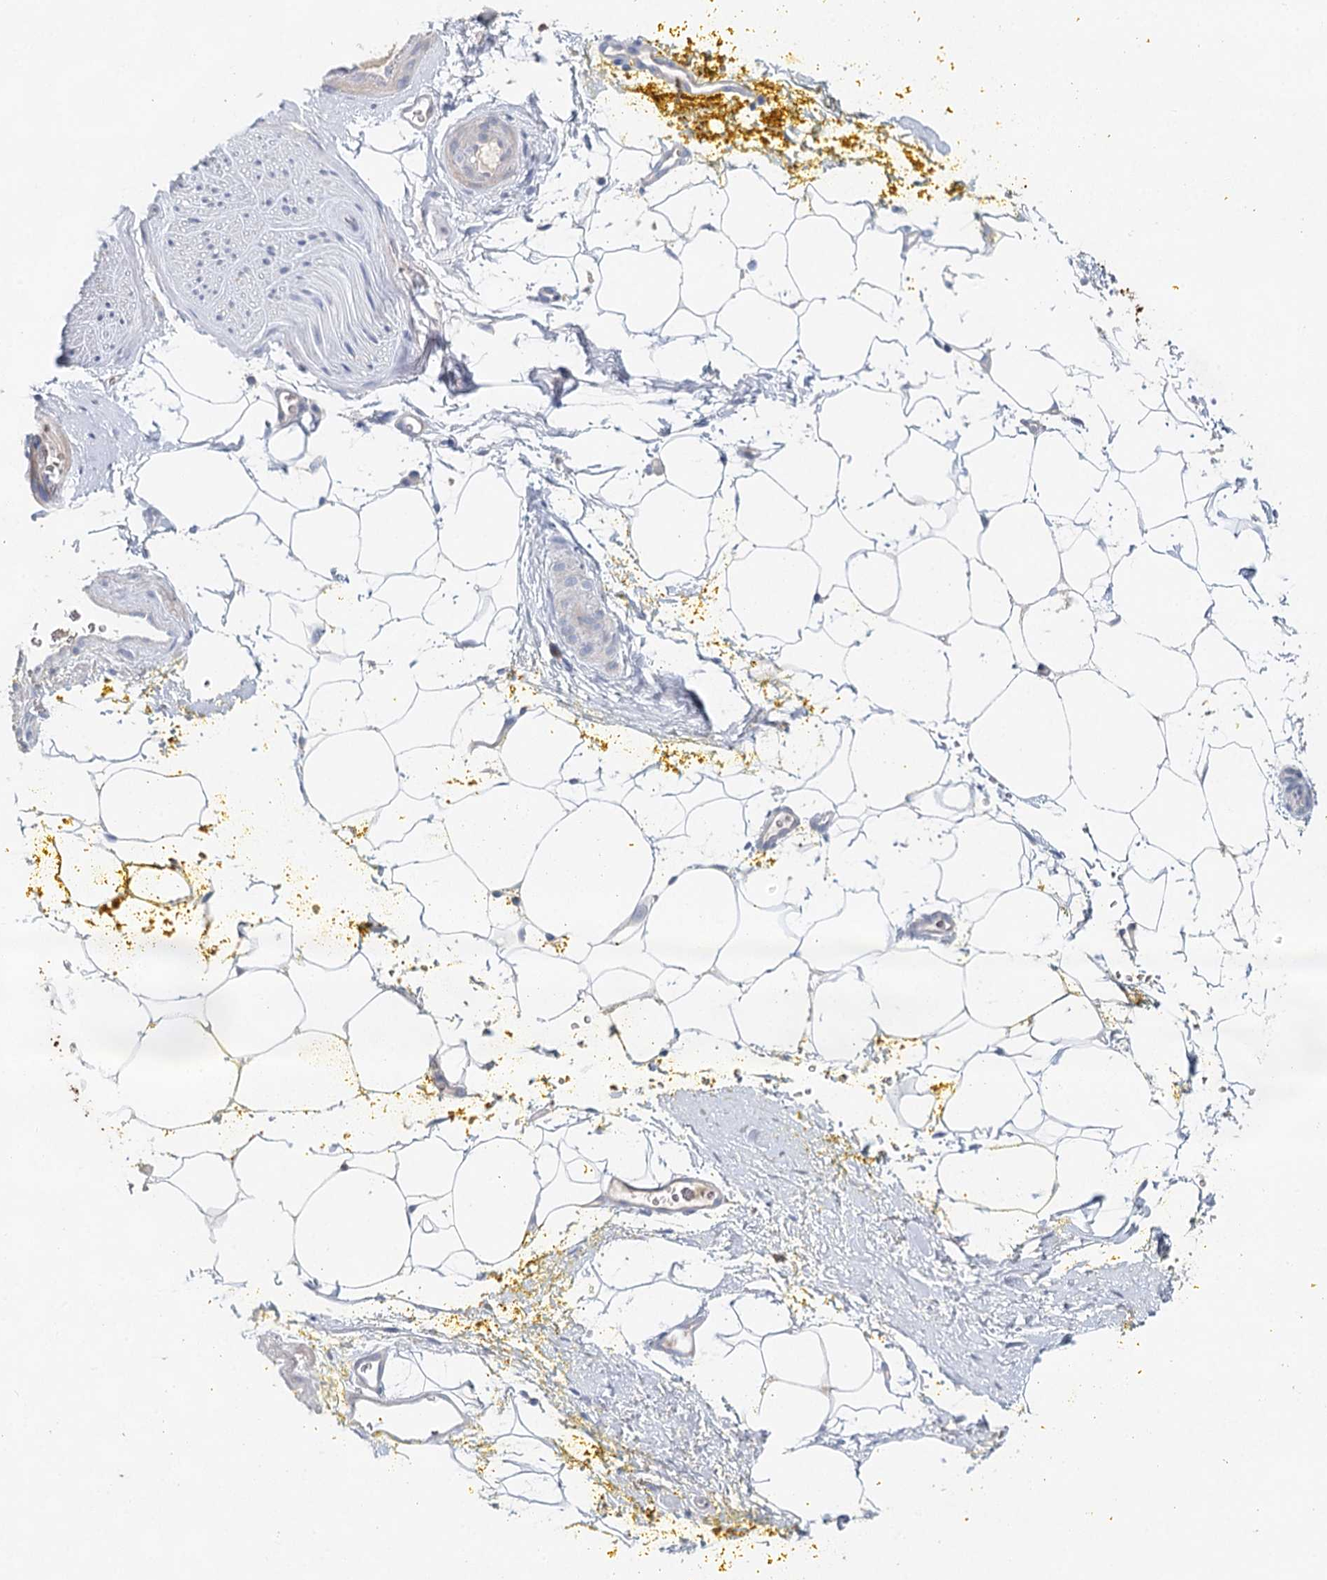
{"staining": {"intensity": "negative", "quantity": "none", "location": "none"}, "tissue": "adipose tissue", "cell_type": "Adipocytes", "image_type": "normal", "snomed": [{"axis": "morphology", "description": "Normal tissue, NOS"}, {"axis": "morphology", "description": "Adenocarcinoma, Low grade"}, {"axis": "topography", "description": "Prostate"}, {"axis": "topography", "description": "Peripheral nerve tissue"}], "caption": "The image exhibits no staining of adipocytes in unremarkable adipose tissue.", "gene": "MYL6B", "patient": {"sex": "male", "age": 63}}